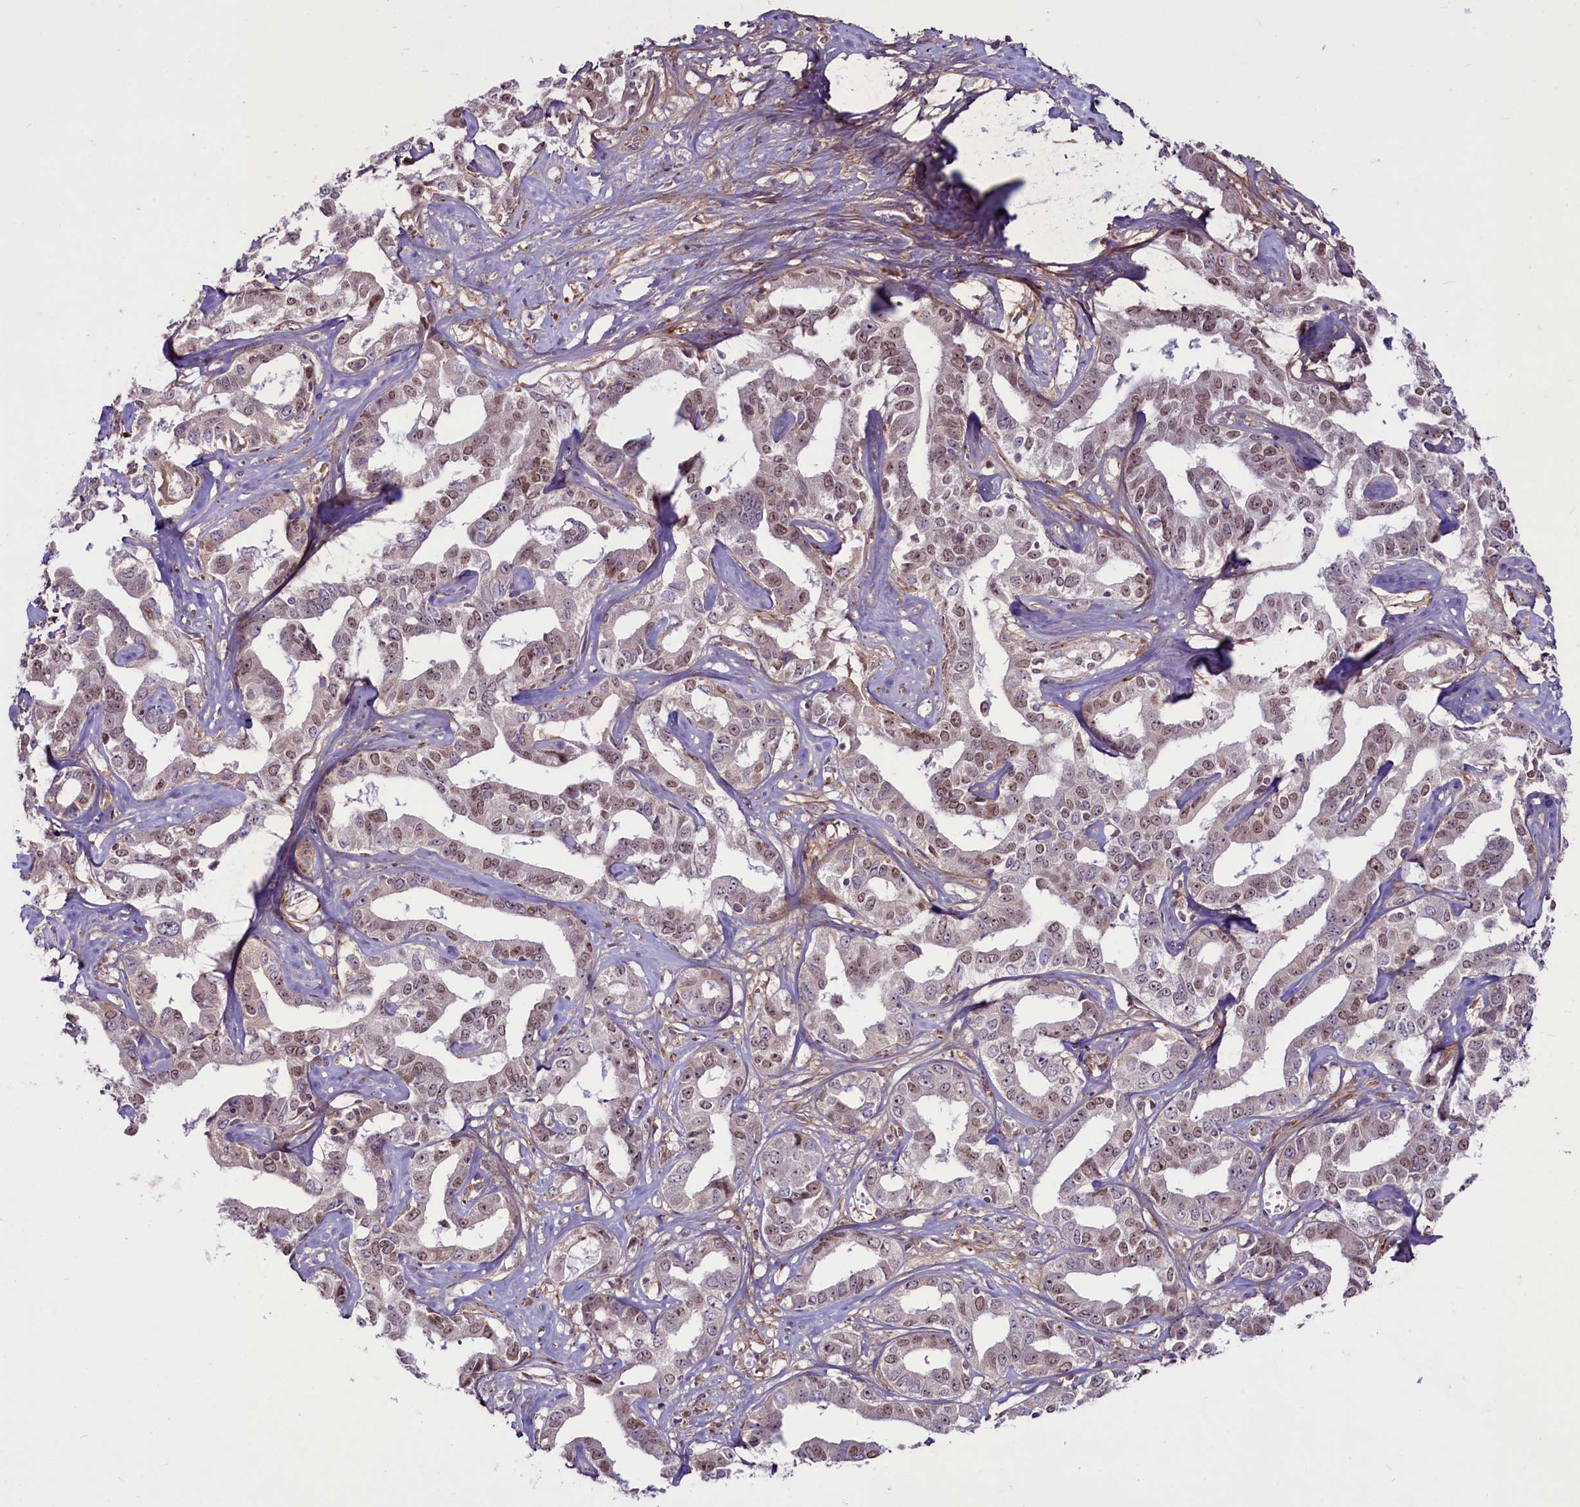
{"staining": {"intensity": "weak", "quantity": "25%-75%", "location": "nuclear"}, "tissue": "liver cancer", "cell_type": "Tumor cells", "image_type": "cancer", "snomed": [{"axis": "morphology", "description": "Cholangiocarcinoma"}, {"axis": "topography", "description": "Liver"}], "caption": "Human liver cancer (cholangiocarcinoma) stained with a protein marker displays weak staining in tumor cells.", "gene": "RSBN1", "patient": {"sex": "male", "age": 59}}